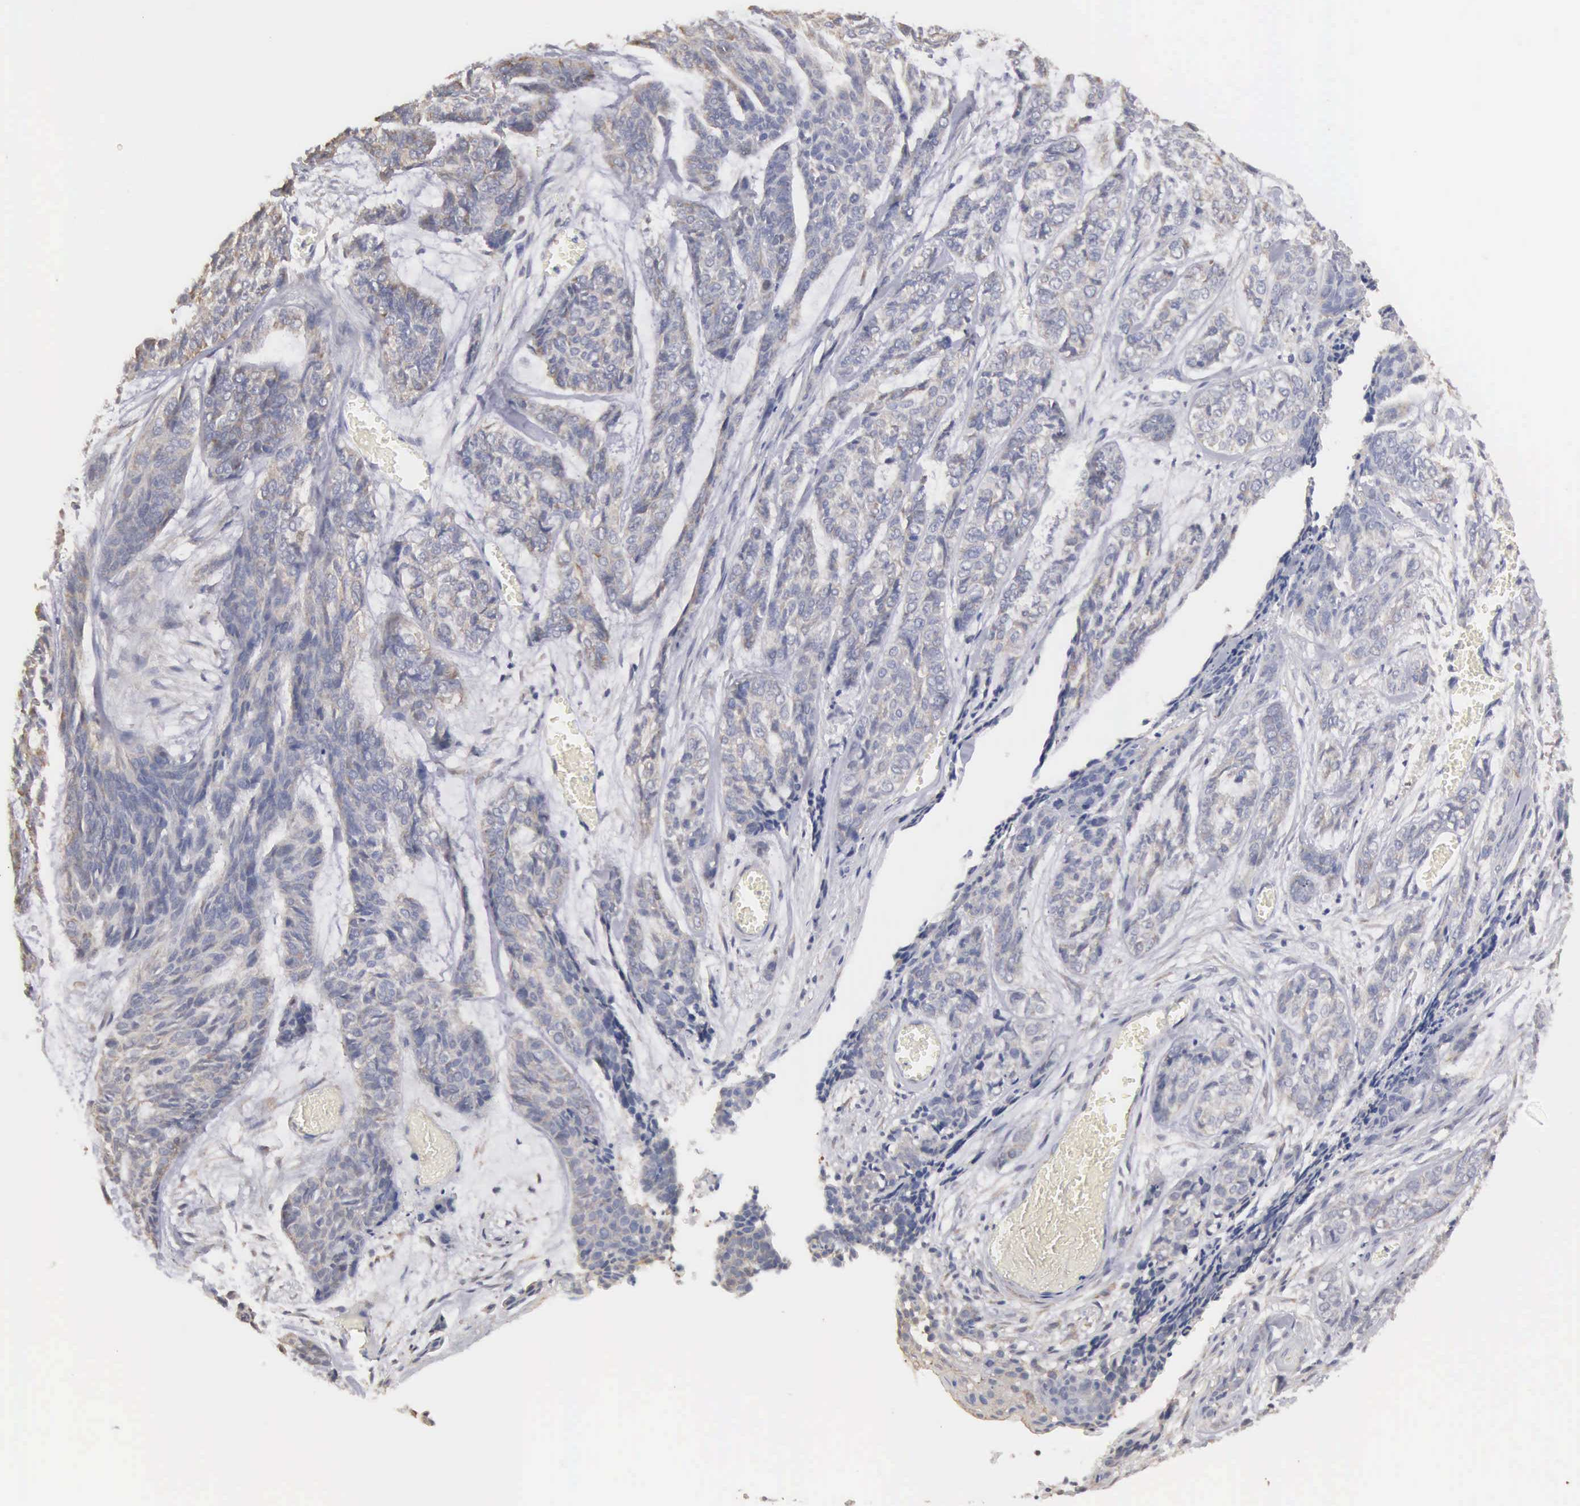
{"staining": {"intensity": "weak", "quantity": "25%-75%", "location": "cytoplasmic/membranous"}, "tissue": "skin cancer", "cell_type": "Tumor cells", "image_type": "cancer", "snomed": [{"axis": "morphology", "description": "Normal tissue, NOS"}, {"axis": "morphology", "description": "Basal cell carcinoma"}, {"axis": "topography", "description": "Skin"}], "caption": "An IHC histopathology image of tumor tissue is shown. Protein staining in brown highlights weak cytoplasmic/membranous positivity in basal cell carcinoma (skin) within tumor cells. The staining was performed using DAB, with brown indicating positive protein expression. Nuclei are stained blue with hematoxylin.", "gene": "ELFN2", "patient": {"sex": "female", "age": 65}}